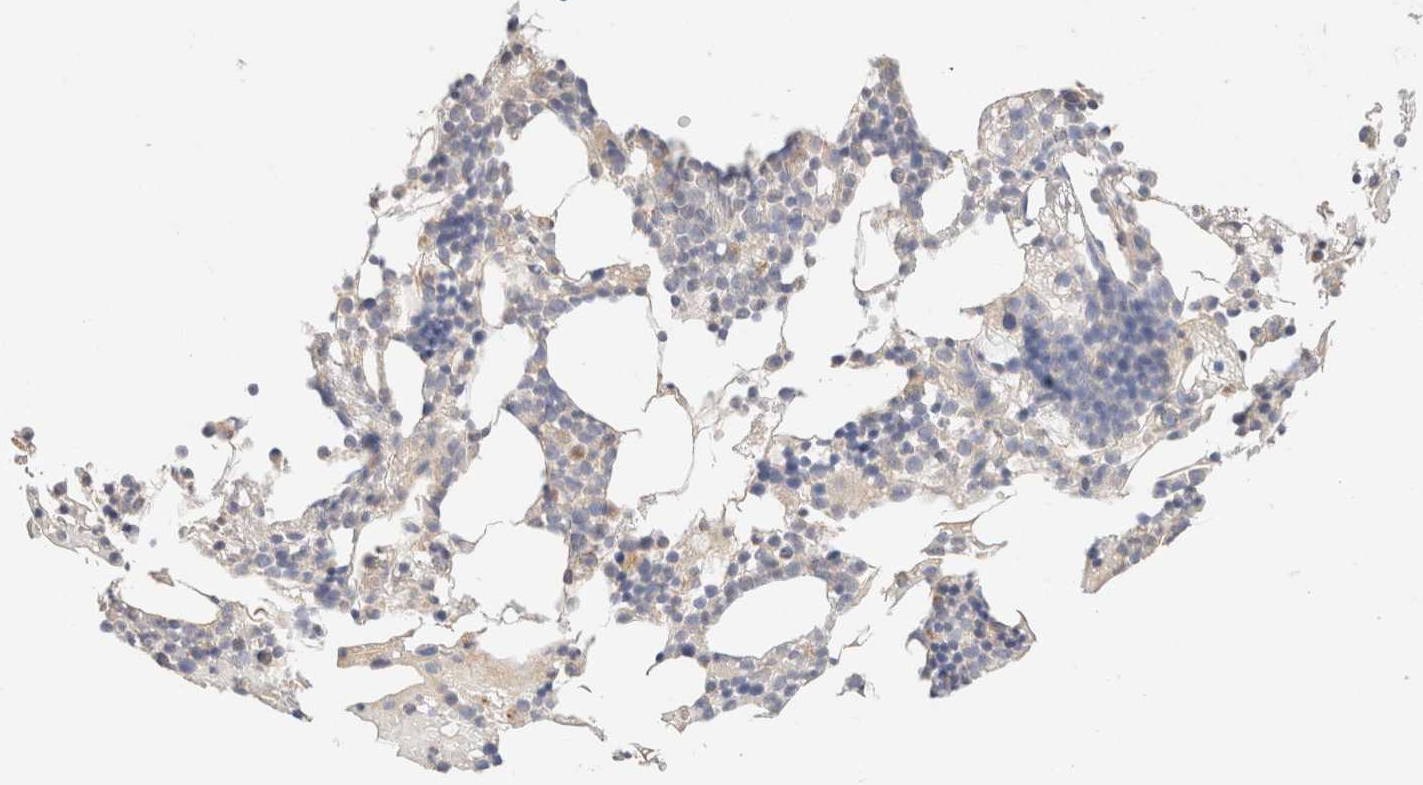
{"staining": {"intensity": "negative", "quantity": "none", "location": "none"}, "tissue": "bone marrow", "cell_type": "Hematopoietic cells", "image_type": "normal", "snomed": [{"axis": "morphology", "description": "Normal tissue, NOS"}, {"axis": "morphology", "description": "Inflammation, NOS"}, {"axis": "topography", "description": "Bone marrow"}], "caption": "High magnification brightfield microscopy of benign bone marrow stained with DAB (3,3'-diaminobenzidine) (brown) and counterstained with hematoxylin (blue): hematopoietic cells show no significant expression.", "gene": "SNTB1", "patient": {"sex": "male", "age": 68}}